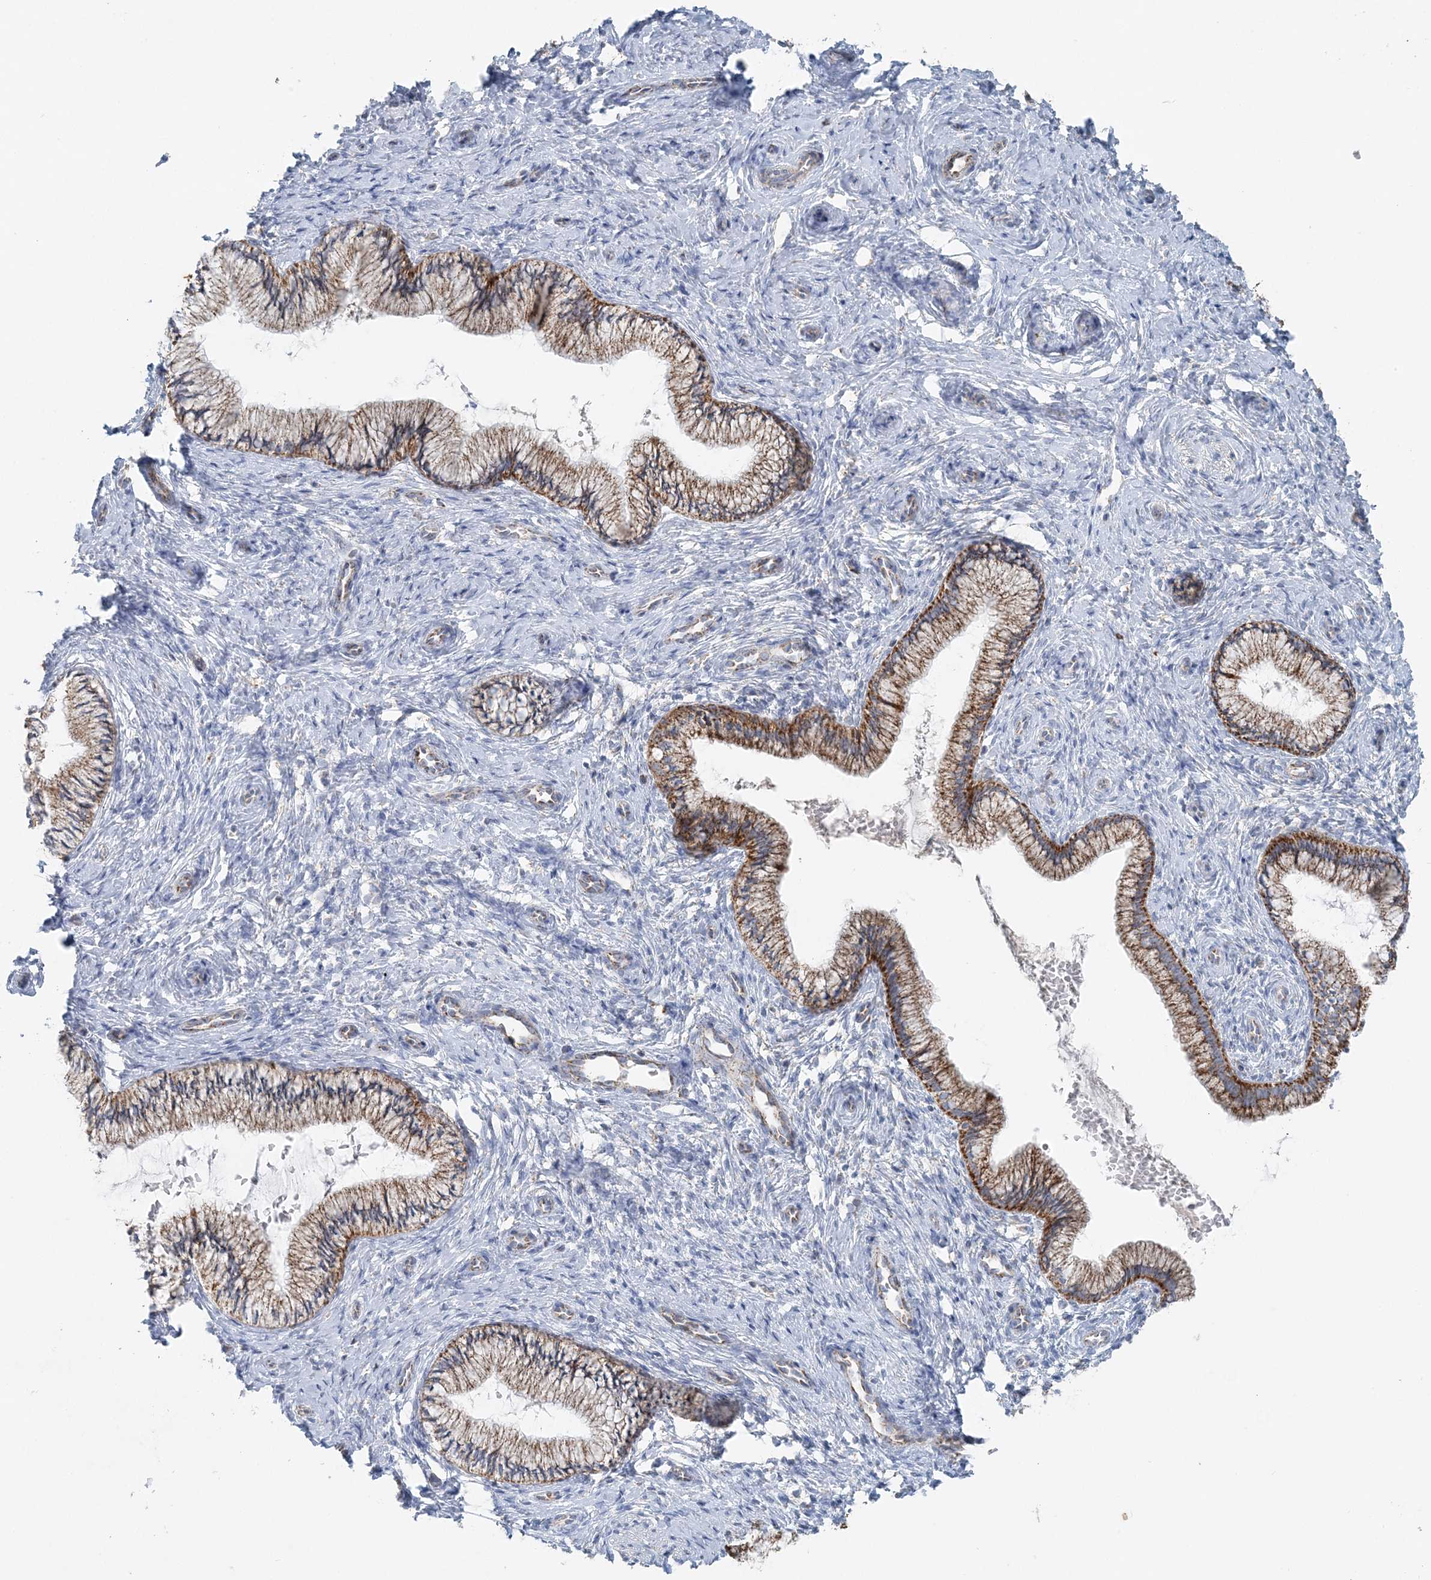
{"staining": {"intensity": "moderate", "quantity": ">75%", "location": "cytoplasmic/membranous"}, "tissue": "cervix", "cell_type": "Glandular cells", "image_type": "normal", "snomed": [{"axis": "morphology", "description": "Normal tissue, NOS"}, {"axis": "topography", "description": "Cervix"}], "caption": "Immunohistochemistry (IHC) micrograph of normal cervix: cervix stained using immunohistochemistry (IHC) exhibits medium levels of moderate protein expression localized specifically in the cytoplasmic/membranous of glandular cells, appearing as a cytoplasmic/membranous brown color.", "gene": "PCCB", "patient": {"sex": "female", "age": 27}}